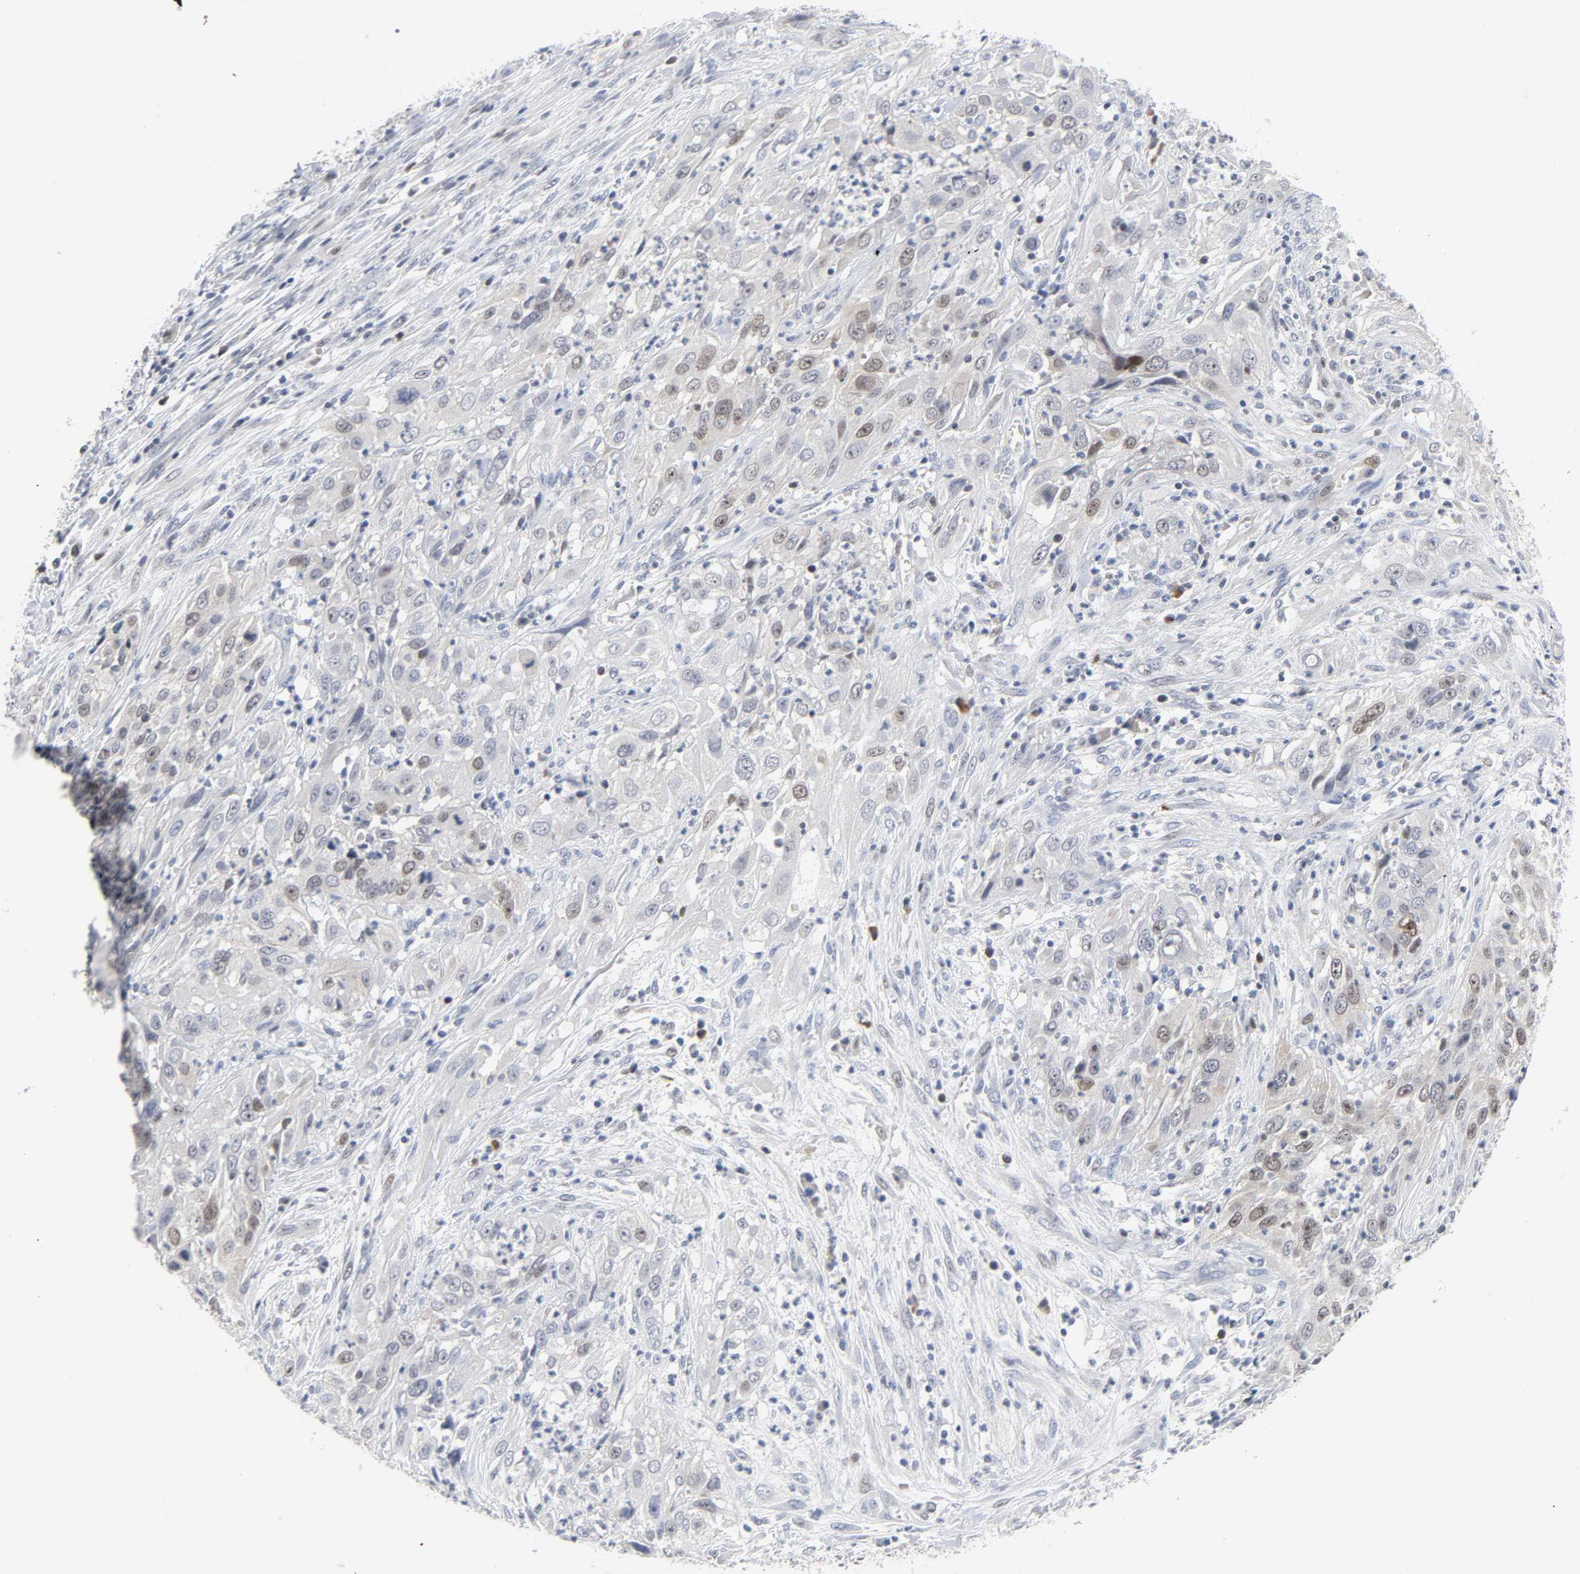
{"staining": {"intensity": "weak", "quantity": "<25%", "location": "nuclear"}, "tissue": "cervical cancer", "cell_type": "Tumor cells", "image_type": "cancer", "snomed": [{"axis": "morphology", "description": "Squamous cell carcinoma, NOS"}, {"axis": "topography", "description": "Cervix"}], "caption": "Human cervical cancer stained for a protein using immunohistochemistry shows no expression in tumor cells.", "gene": "WEE1", "patient": {"sex": "female", "age": 32}}